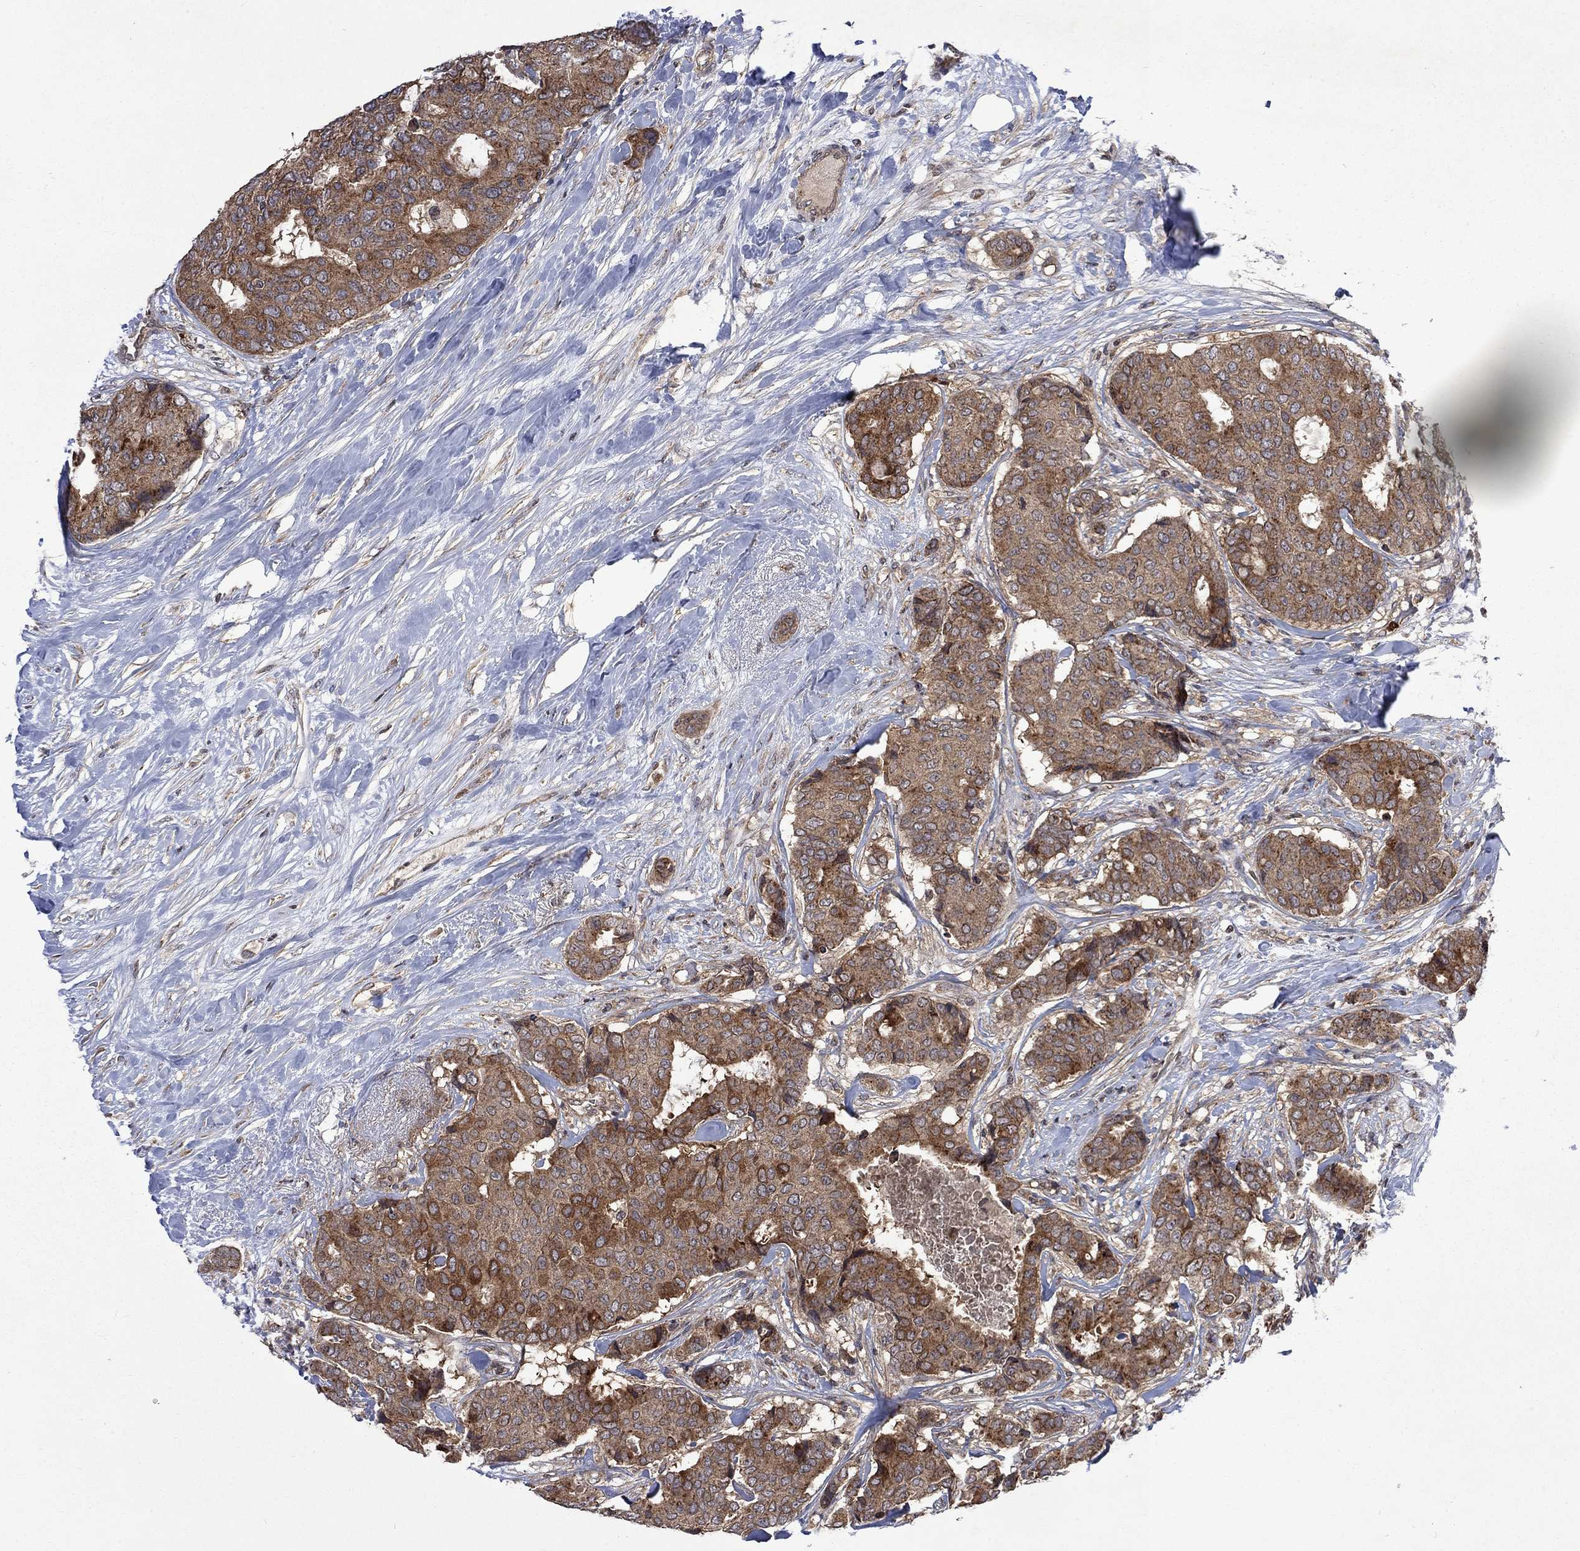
{"staining": {"intensity": "moderate", "quantity": ">75%", "location": "cytoplasmic/membranous"}, "tissue": "breast cancer", "cell_type": "Tumor cells", "image_type": "cancer", "snomed": [{"axis": "morphology", "description": "Duct carcinoma"}, {"axis": "topography", "description": "Breast"}], "caption": "Infiltrating ductal carcinoma (breast) stained with DAB (3,3'-diaminobenzidine) IHC exhibits medium levels of moderate cytoplasmic/membranous positivity in about >75% of tumor cells.", "gene": "TMEM33", "patient": {"sex": "female", "age": 75}}